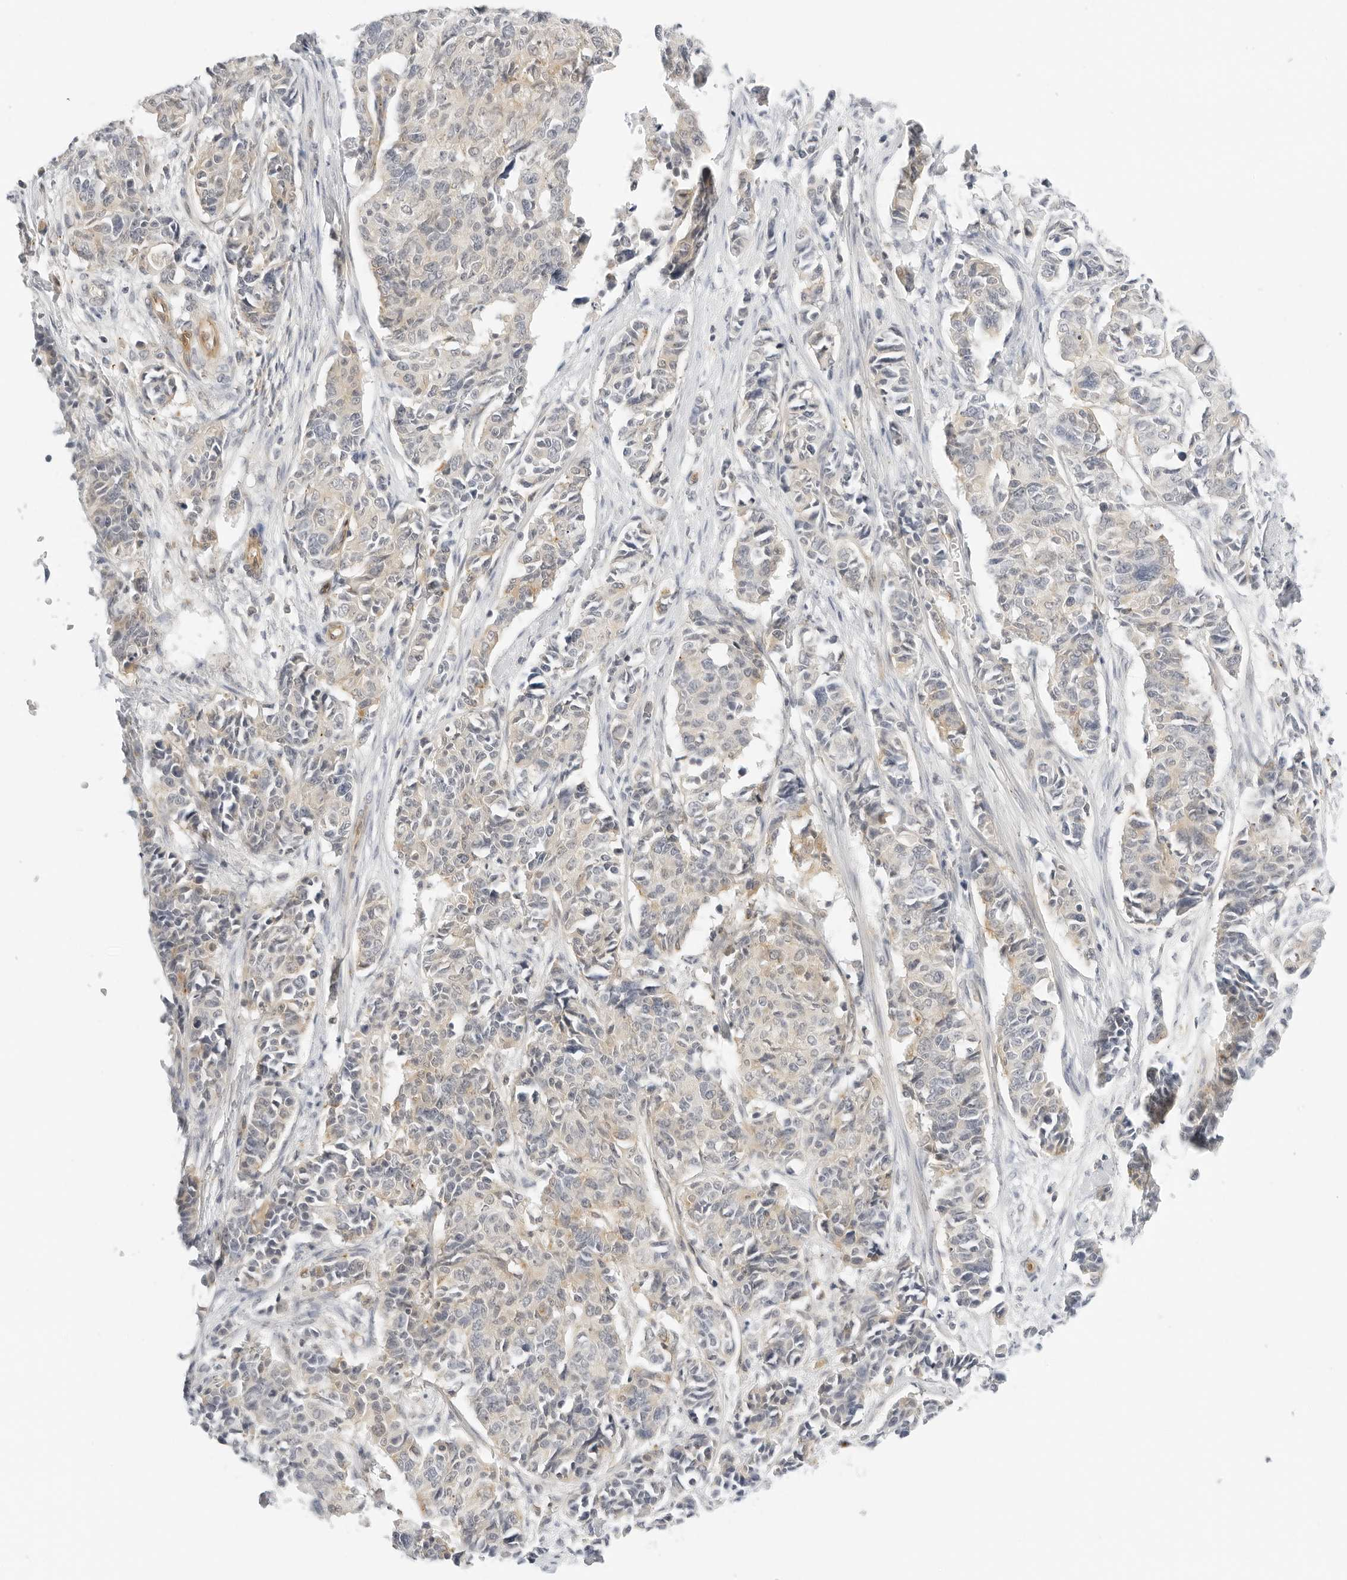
{"staining": {"intensity": "weak", "quantity": "<25%", "location": "cytoplasmic/membranous"}, "tissue": "cervical cancer", "cell_type": "Tumor cells", "image_type": "cancer", "snomed": [{"axis": "morphology", "description": "Normal tissue, NOS"}, {"axis": "morphology", "description": "Squamous cell carcinoma, NOS"}, {"axis": "topography", "description": "Cervix"}], "caption": "The IHC histopathology image has no significant positivity in tumor cells of cervical squamous cell carcinoma tissue.", "gene": "OSCP1", "patient": {"sex": "female", "age": 35}}